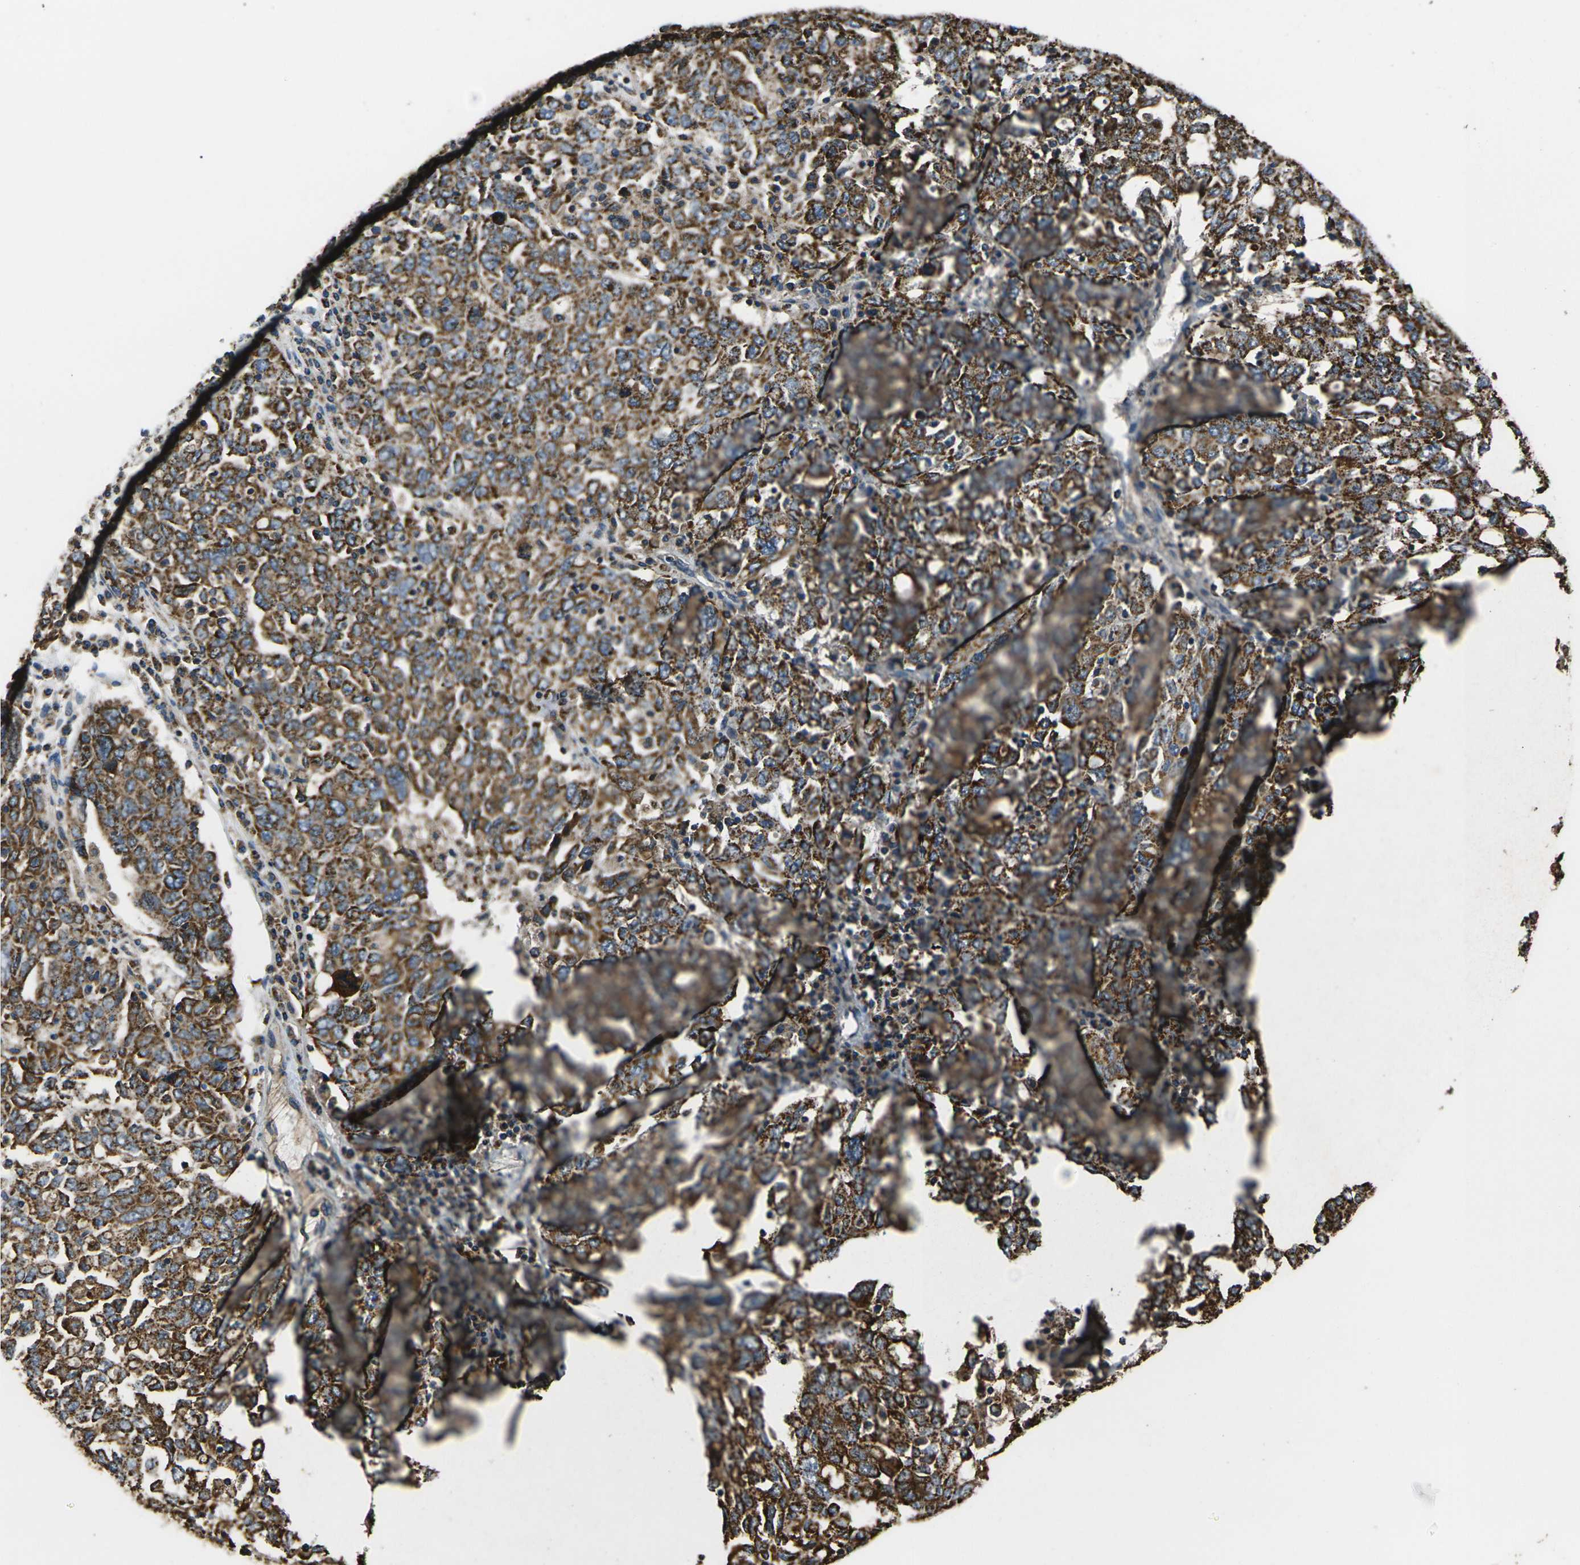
{"staining": {"intensity": "strong", "quantity": ">75%", "location": "cytoplasmic/membranous"}, "tissue": "ovarian cancer", "cell_type": "Tumor cells", "image_type": "cancer", "snomed": [{"axis": "morphology", "description": "Carcinoma, endometroid"}, {"axis": "topography", "description": "Ovary"}], "caption": "Immunohistochemistry staining of ovarian endometroid carcinoma, which exhibits high levels of strong cytoplasmic/membranous staining in about >75% of tumor cells indicating strong cytoplasmic/membranous protein expression. The staining was performed using DAB (3,3'-diaminobenzidine) (brown) for protein detection and nuclei were counterstained in hematoxylin (blue).", "gene": "KLHL5", "patient": {"sex": "female", "age": 62}}